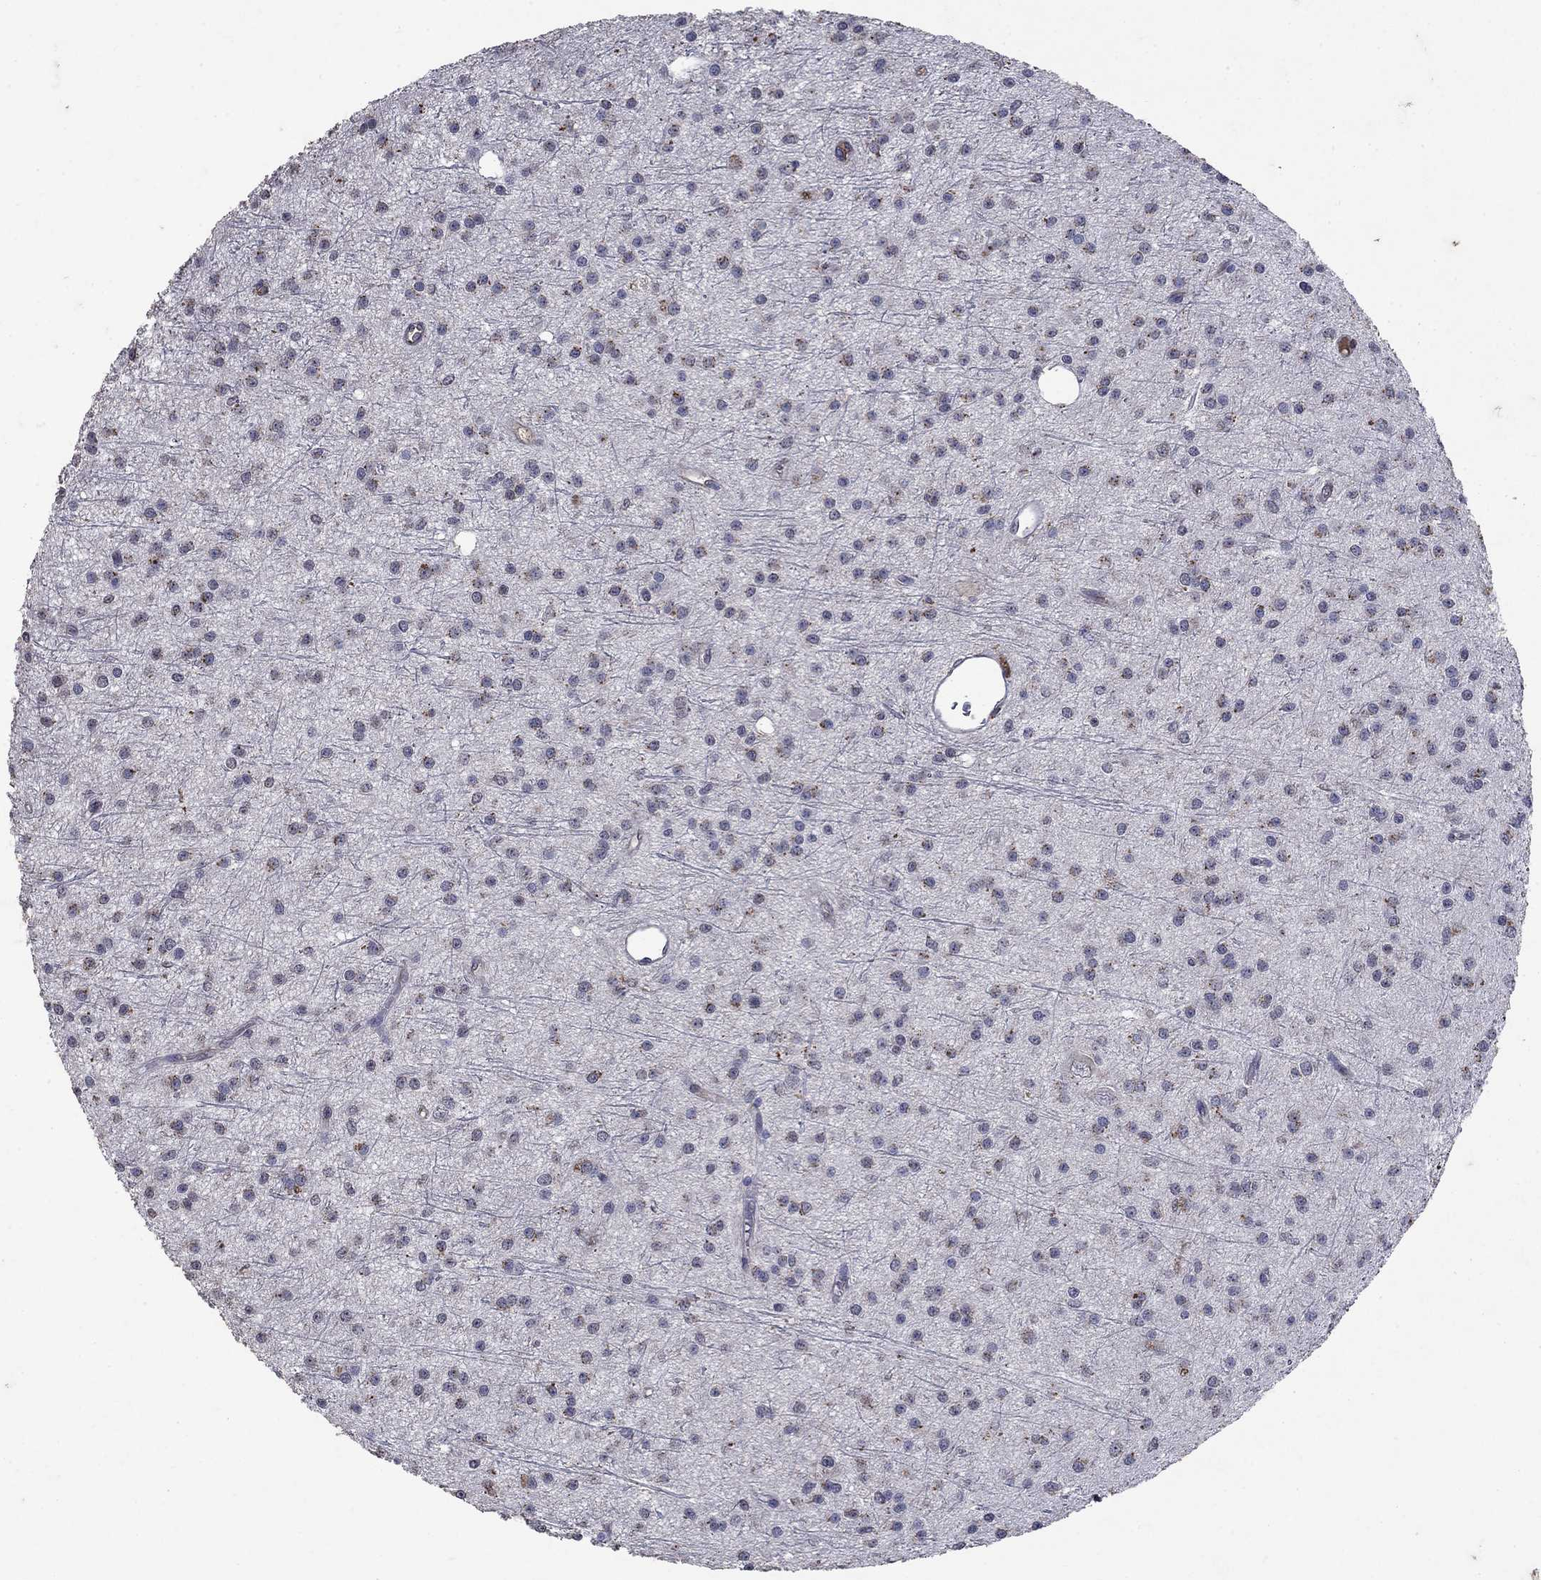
{"staining": {"intensity": "moderate", "quantity": "<25%", "location": "cytoplasmic/membranous"}, "tissue": "glioma", "cell_type": "Tumor cells", "image_type": "cancer", "snomed": [{"axis": "morphology", "description": "Glioma, malignant, Low grade"}, {"axis": "topography", "description": "Brain"}], "caption": "Malignant low-grade glioma stained with DAB immunohistochemistry demonstrates low levels of moderate cytoplasmic/membranous positivity in approximately <25% of tumor cells.", "gene": "NPC2", "patient": {"sex": "male", "age": 27}}